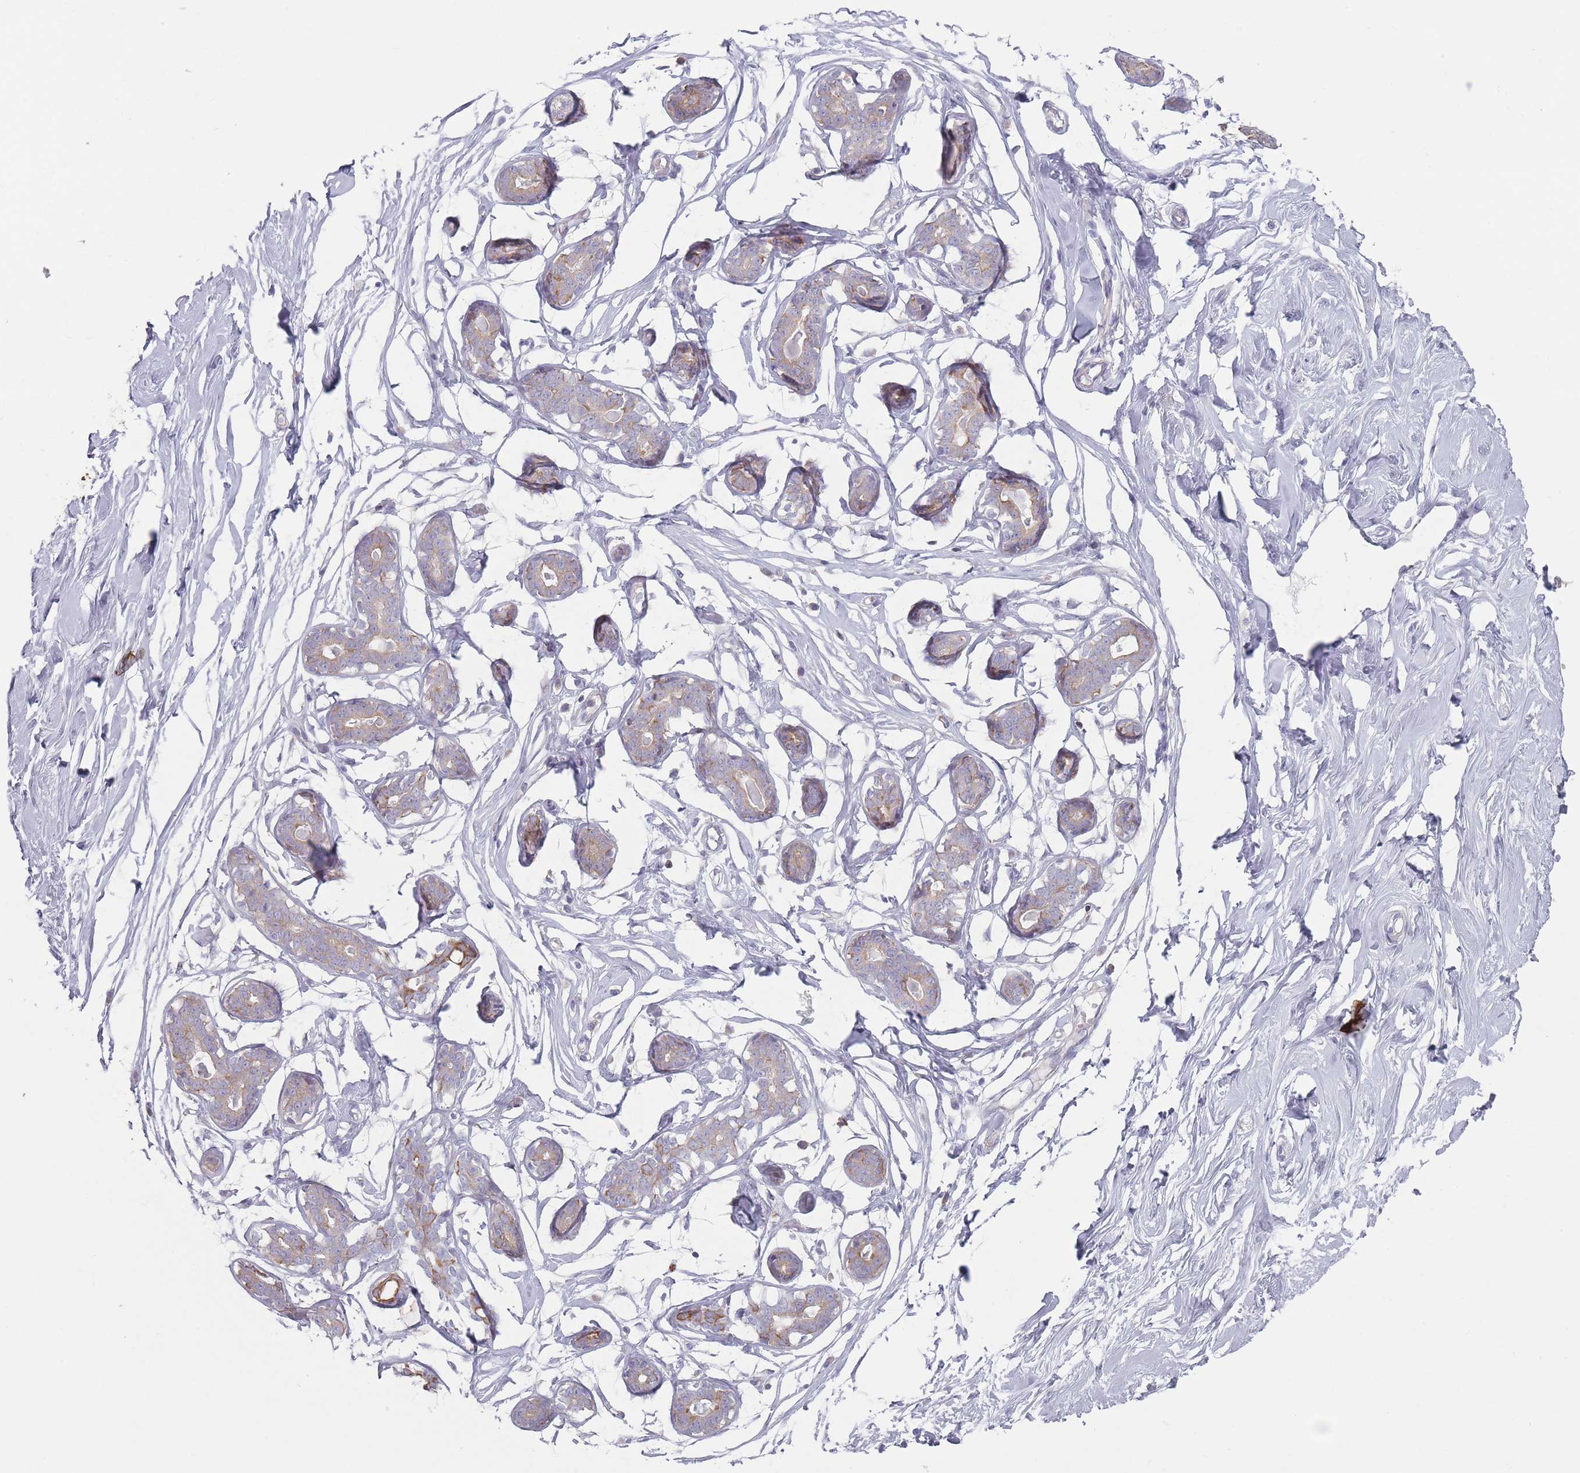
{"staining": {"intensity": "negative", "quantity": "none", "location": "none"}, "tissue": "breast", "cell_type": "Adipocytes", "image_type": "normal", "snomed": [{"axis": "morphology", "description": "Normal tissue, NOS"}, {"axis": "morphology", "description": "Adenoma, NOS"}, {"axis": "topography", "description": "Breast"}], "caption": "Histopathology image shows no protein expression in adipocytes of normal breast.", "gene": "HSBP1L1", "patient": {"sex": "female", "age": 23}}